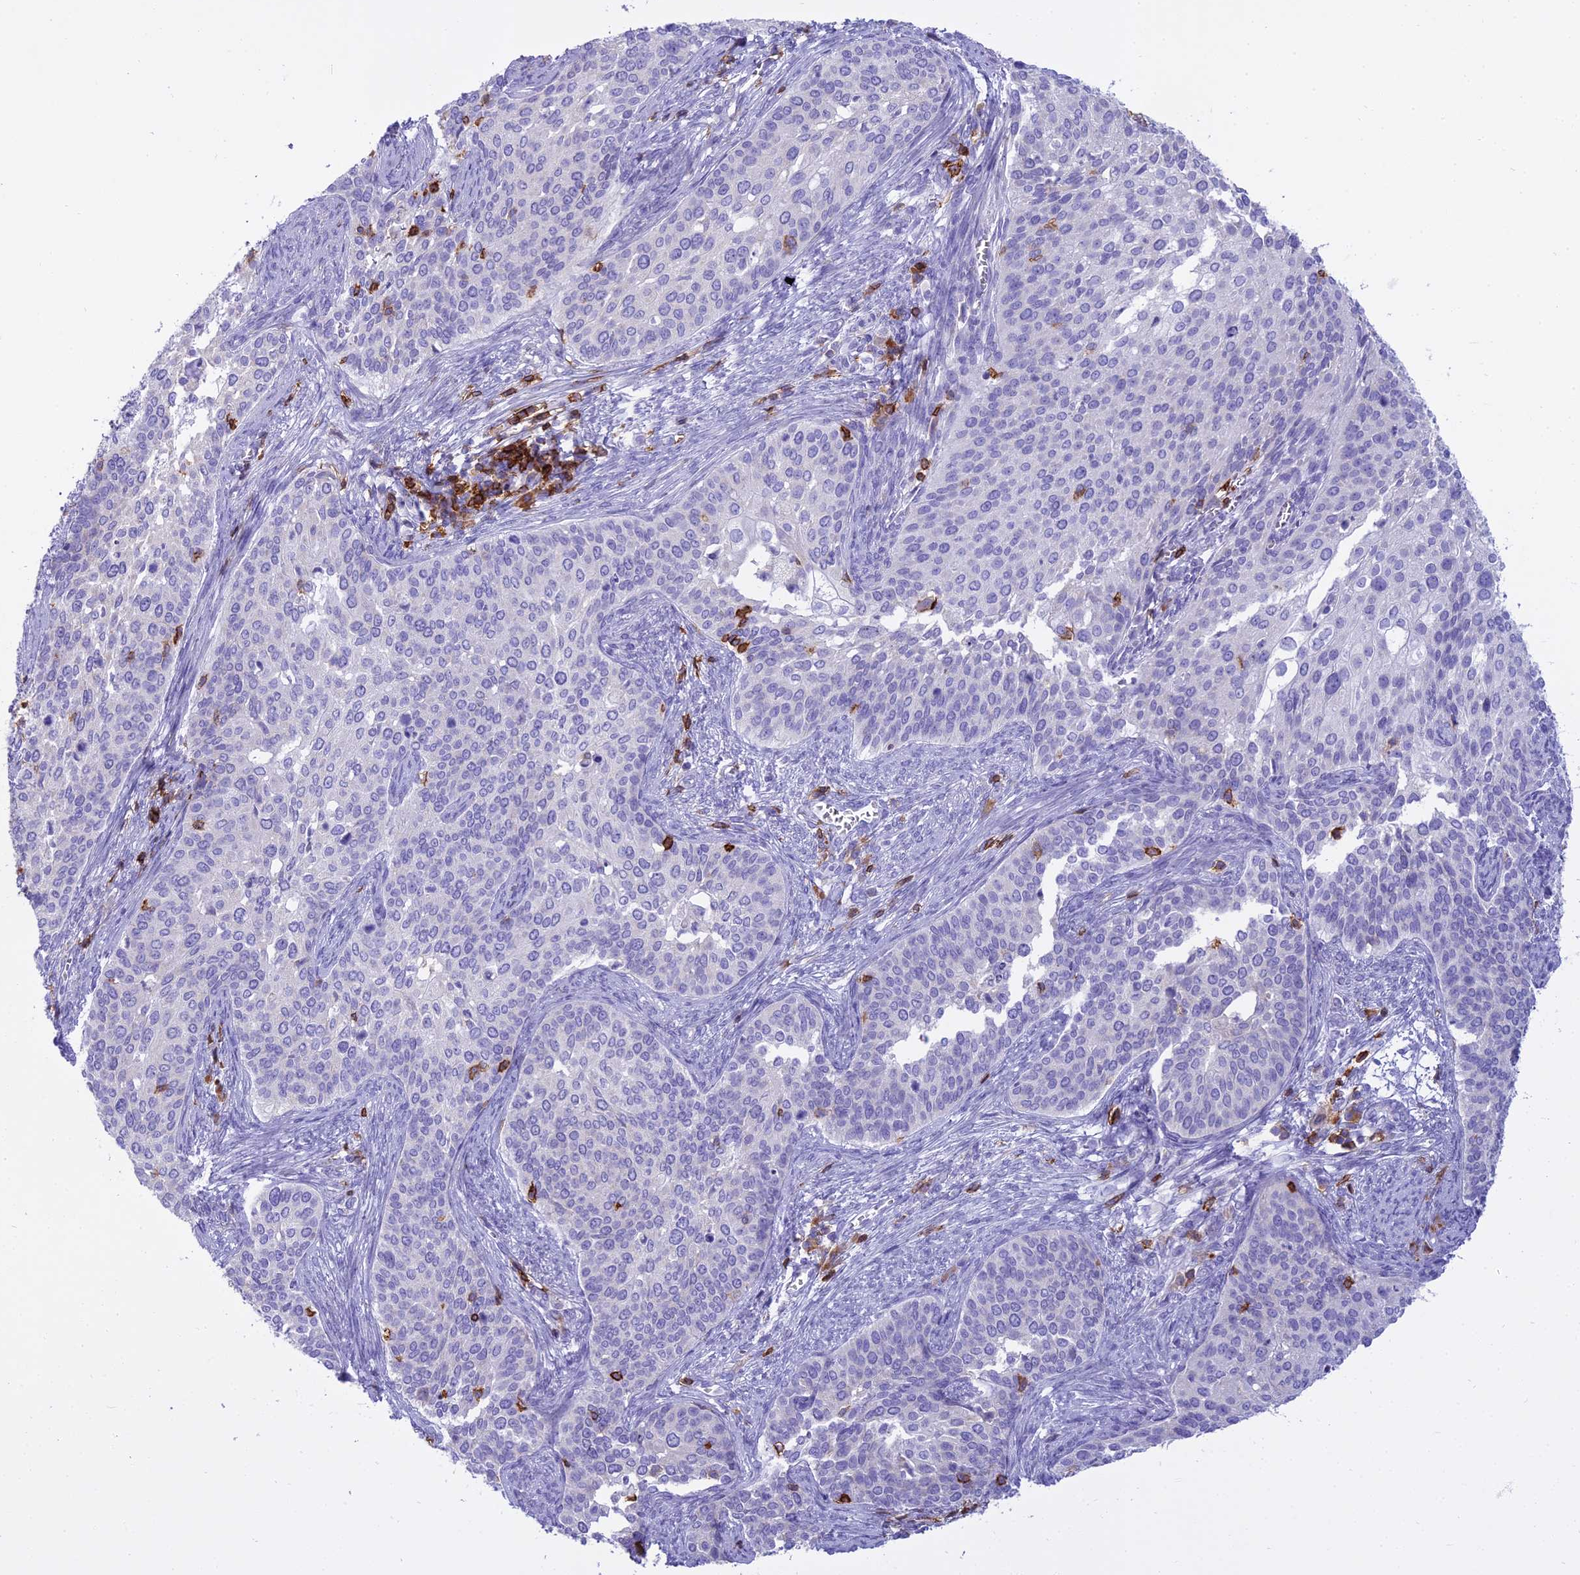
{"staining": {"intensity": "negative", "quantity": "none", "location": "none"}, "tissue": "cervical cancer", "cell_type": "Tumor cells", "image_type": "cancer", "snomed": [{"axis": "morphology", "description": "Squamous cell carcinoma, NOS"}, {"axis": "topography", "description": "Cervix"}], "caption": "Tumor cells are negative for brown protein staining in cervical squamous cell carcinoma.", "gene": "CD5", "patient": {"sex": "female", "age": 44}}